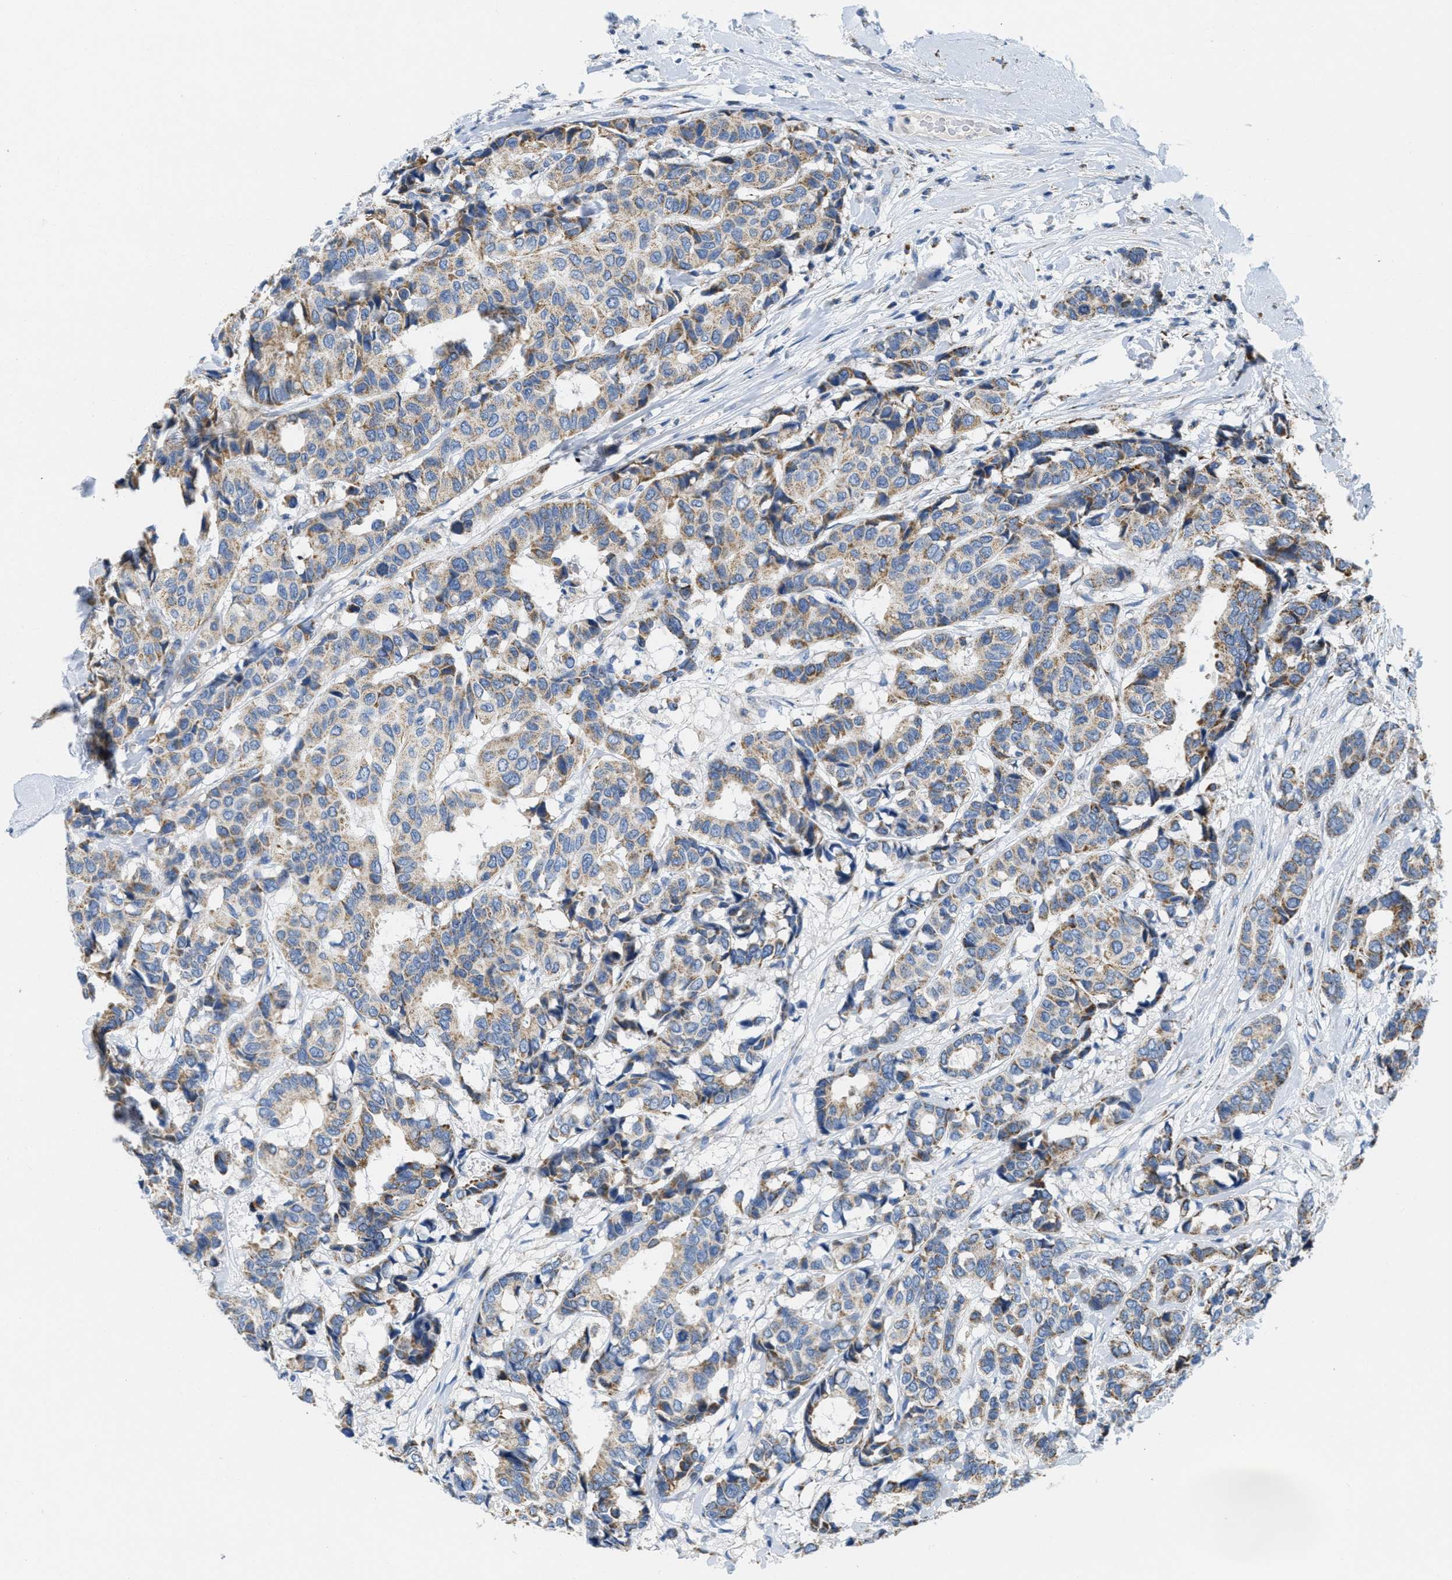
{"staining": {"intensity": "weak", "quantity": ">75%", "location": "cytoplasmic/membranous"}, "tissue": "breast cancer", "cell_type": "Tumor cells", "image_type": "cancer", "snomed": [{"axis": "morphology", "description": "Duct carcinoma"}, {"axis": "topography", "description": "Breast"}], "caption": "Tumor cells demonstrate weak cytoplasmic/membranous staining in about >75% of cells in breast cancer. The staining is performed using DAB brown chromogen to label protein expression. The nuclei are counter-stained blue using hematoxylin.", "gene": "KCNJ5", "patient": {"sex": "female", "age": 87}}